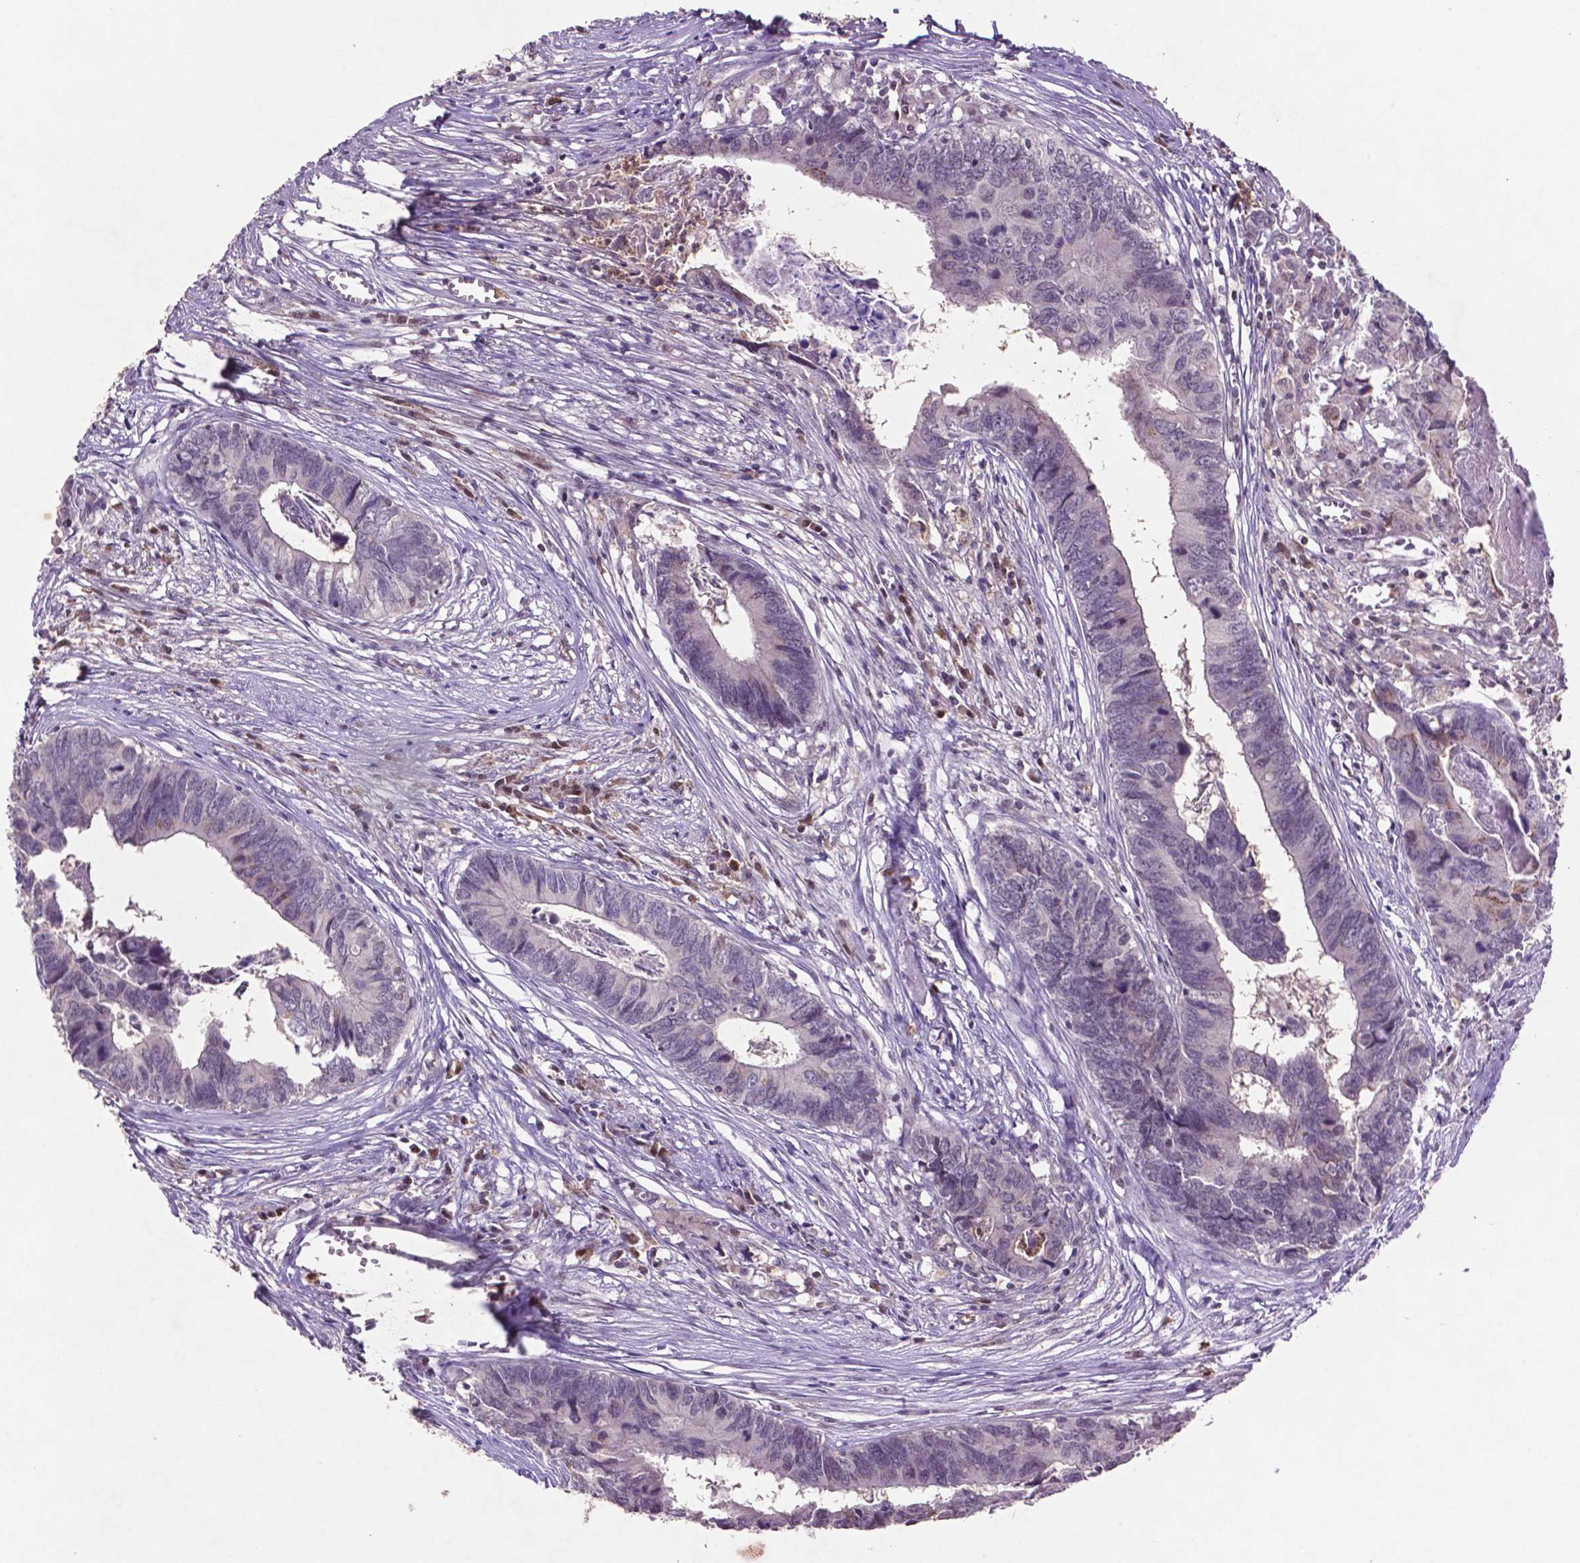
{"staining": {"intensity": "negative", "quantity": "none", "location": "none"}, "tissue": "colorectal cancer", "cell_type": "Tumor cells", "image_type": "cancer", "snomed": [{"axis": "morphology", "description": "Adenocarcinoma, NOS"}, {"axis": "topography", "description": "Colon"}], "caption": "The photomicrograph demonstrates no staining of tumor cells in colorectal cancer.", "gene": "GLRX", "patient": {"sex": "female", "age": 82}}